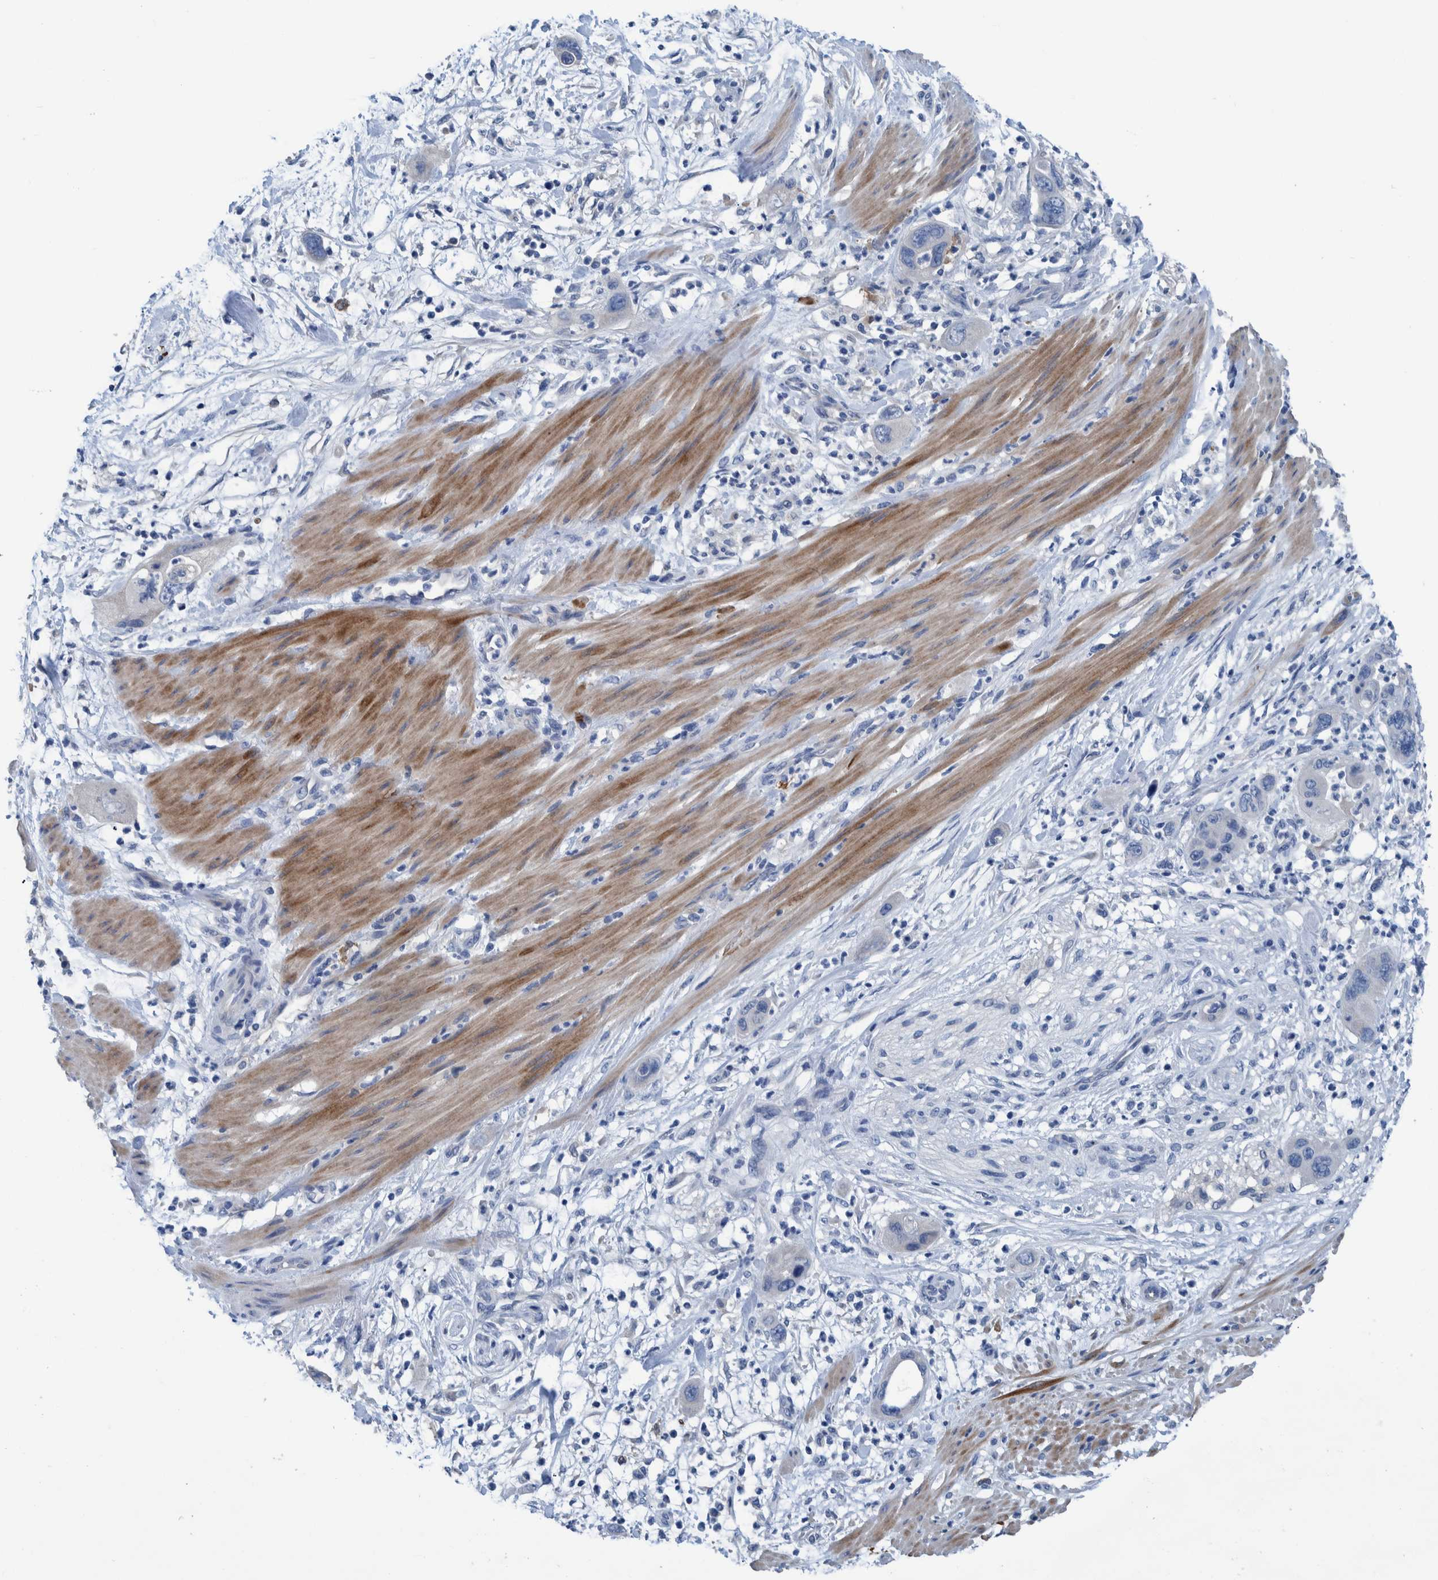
{"staining": {"intensity": "negative", "quantity": "none", "location": "none"}, "tissue": "pancreatic cancer", "cell_type": "Tumor cells", "image_type": "cancer", "snomed": [{"axis": "morphology", "description": "Adenocarcinoma, NOS"}, {"axis": "topography", "description": "Pancreas"}], "caption": "This is an IHC image of adenocarcinoma (pancreatic). There is no positivity in tumor cells.", "gene": "IDO1", "patient": {"sex": "female", "age": 71}}